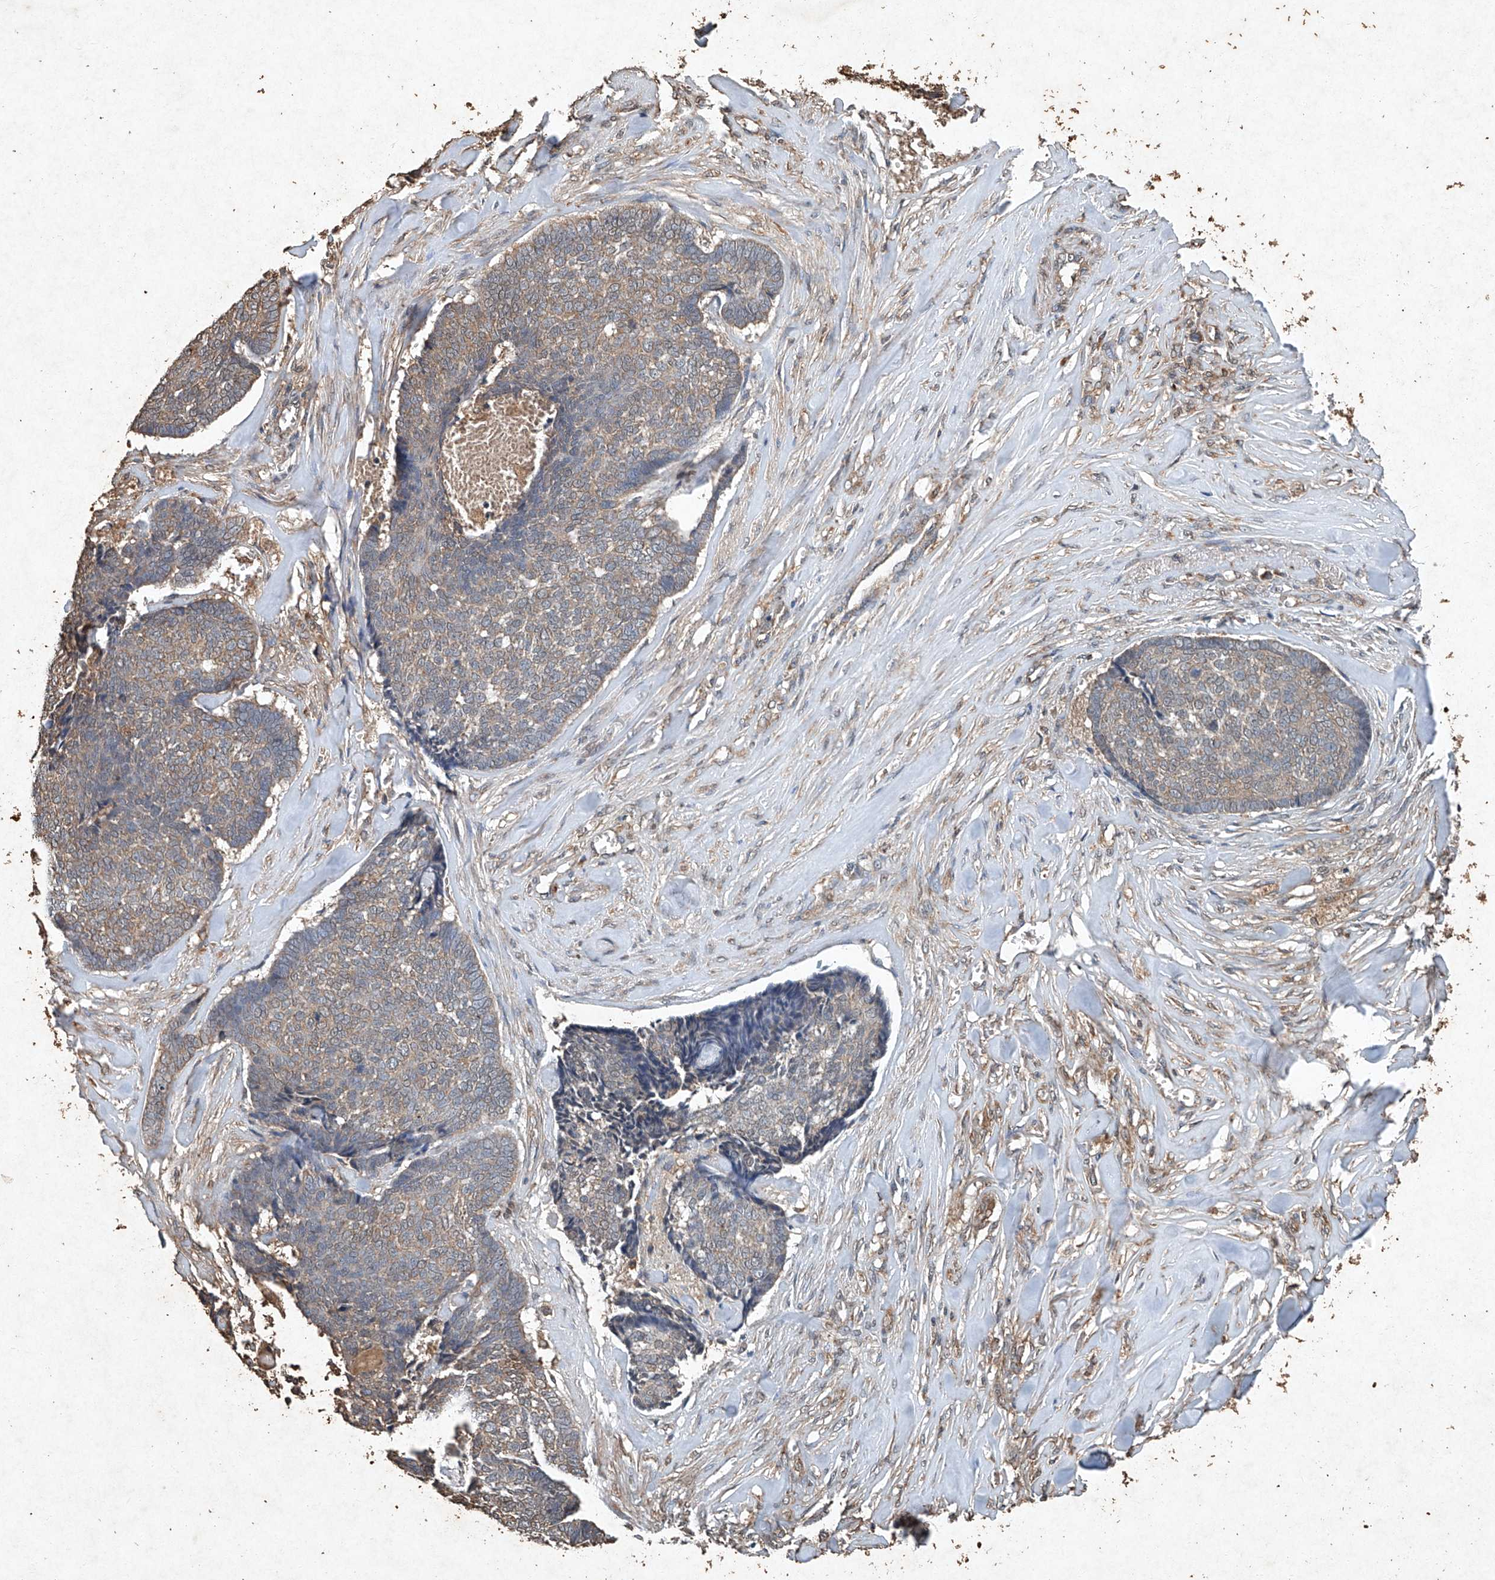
{"staining": {"intensity": "weak", "quantity": ">75%", "location": "cytoplasmic/membranous"}, "tissue": "skin cancer", "cell_type": "Tumor cells", "image_type": "cancer", "snomed": [{"axis": "morphology", "description": "Basal cell carcinoma"}, {"axis": "topography", "description": "Skin"}], "caption": "There is low levels of weak cytoplasmic/membranous expression in tumor cells of skin cancer, as demonstrated by immunohistochemical staining (brown color).", "gene": "STK3", "patient": {"sex": "male", "age": 84}}